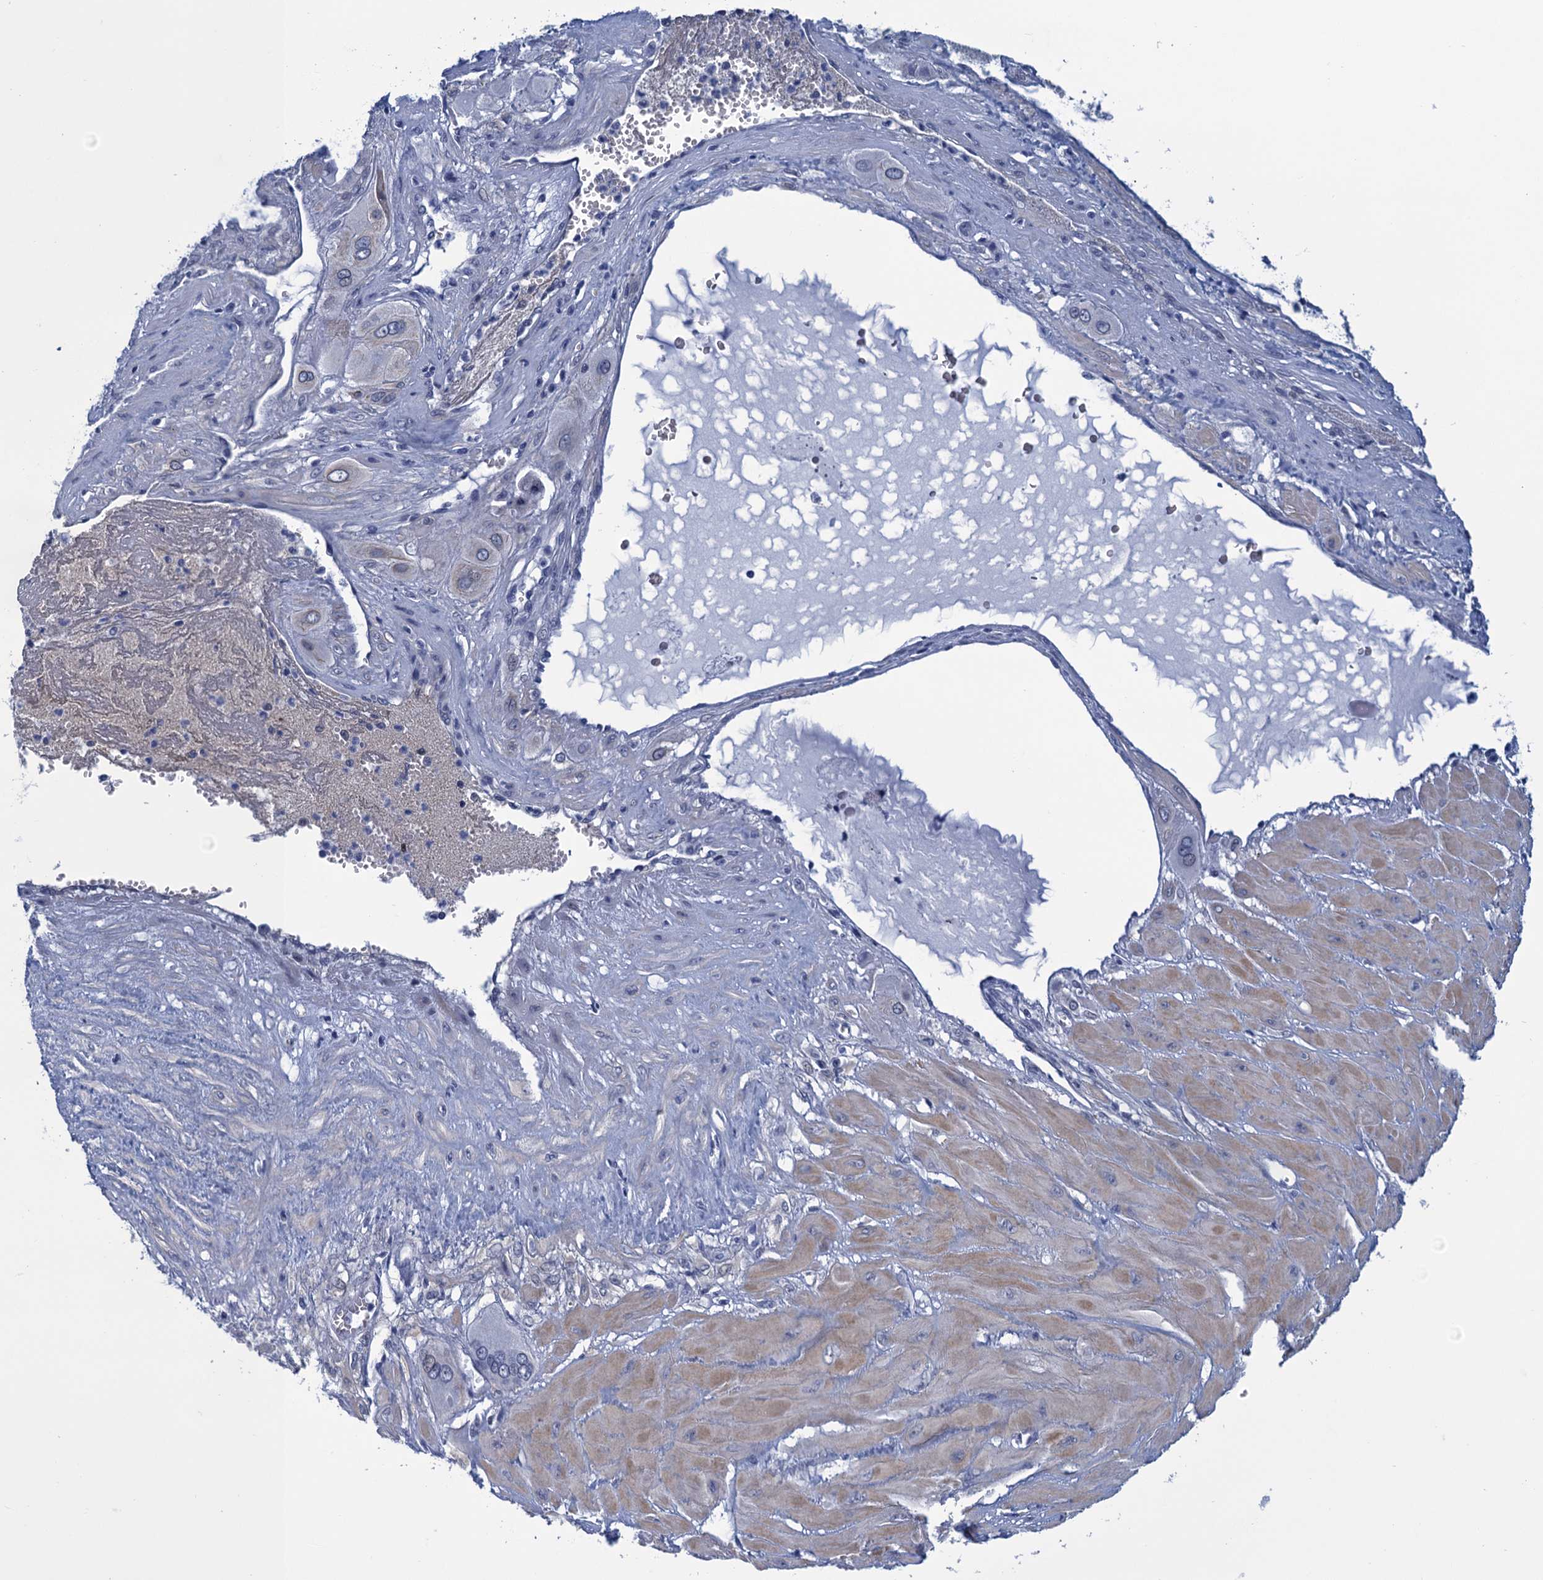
{"staining": {"intensity": "negative", "quantity": "none", "location": "none"}, "tissue": "cervical cancer", "cell_type": "Tumor cells", "image_type": "cancer", "snomed": [{"axis": "morphology", "description": "Squamous cell carcinoma, NOS"}, {"axis": "topography", "description": "Cervix"}], "caption": "DAB immunohistochemical staining of human cervical squamous cell carcinoma exhibits no significant expression in tumor cells.", "gene": "GINS3", "patient": {"sex": "female", "age": 34}}